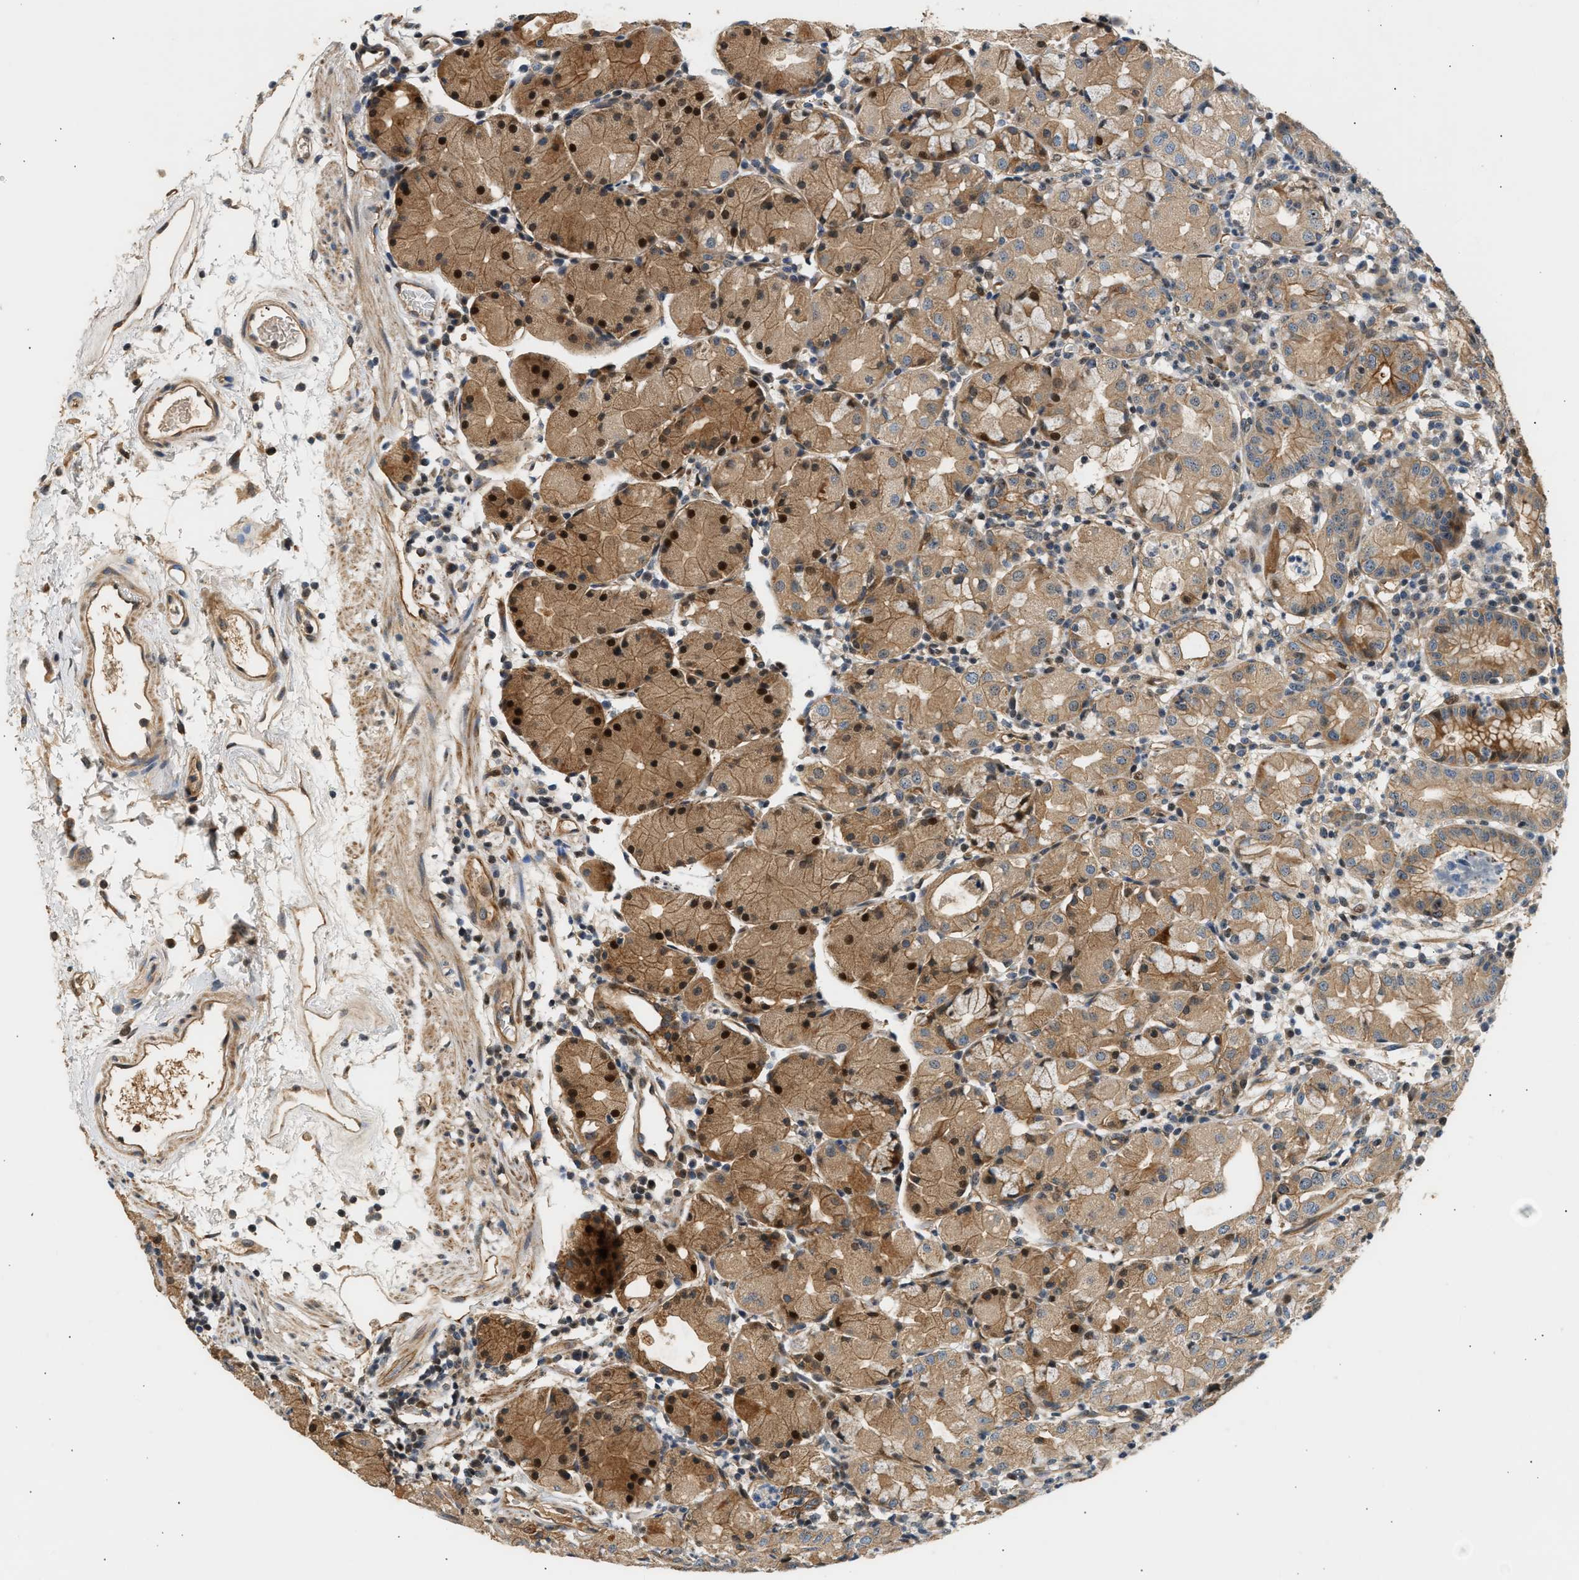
{"staining": {"intensity": "moderate", "quantity": ">75%", "location": "cytoplasmic/membranous,nuclear"}, "tissue": "stomach", "cell_type": "Glandular cells", "image_type": "normal", "snomed": [{"axis": "morphology", "description": "Normal tissue, NOS"}, {"axis": "topography", "description": "Stomach"}, {"axis": "topography", "description": "Stomach, lower"}], "caption": "Moderate cytoplasmic/membranous,nuclear staining for a protein is present in approximately >75% of glandular cells of benign stomach using IHC.", "gene": "WDR31", "patient": {"sex": "female", "age": 75}}